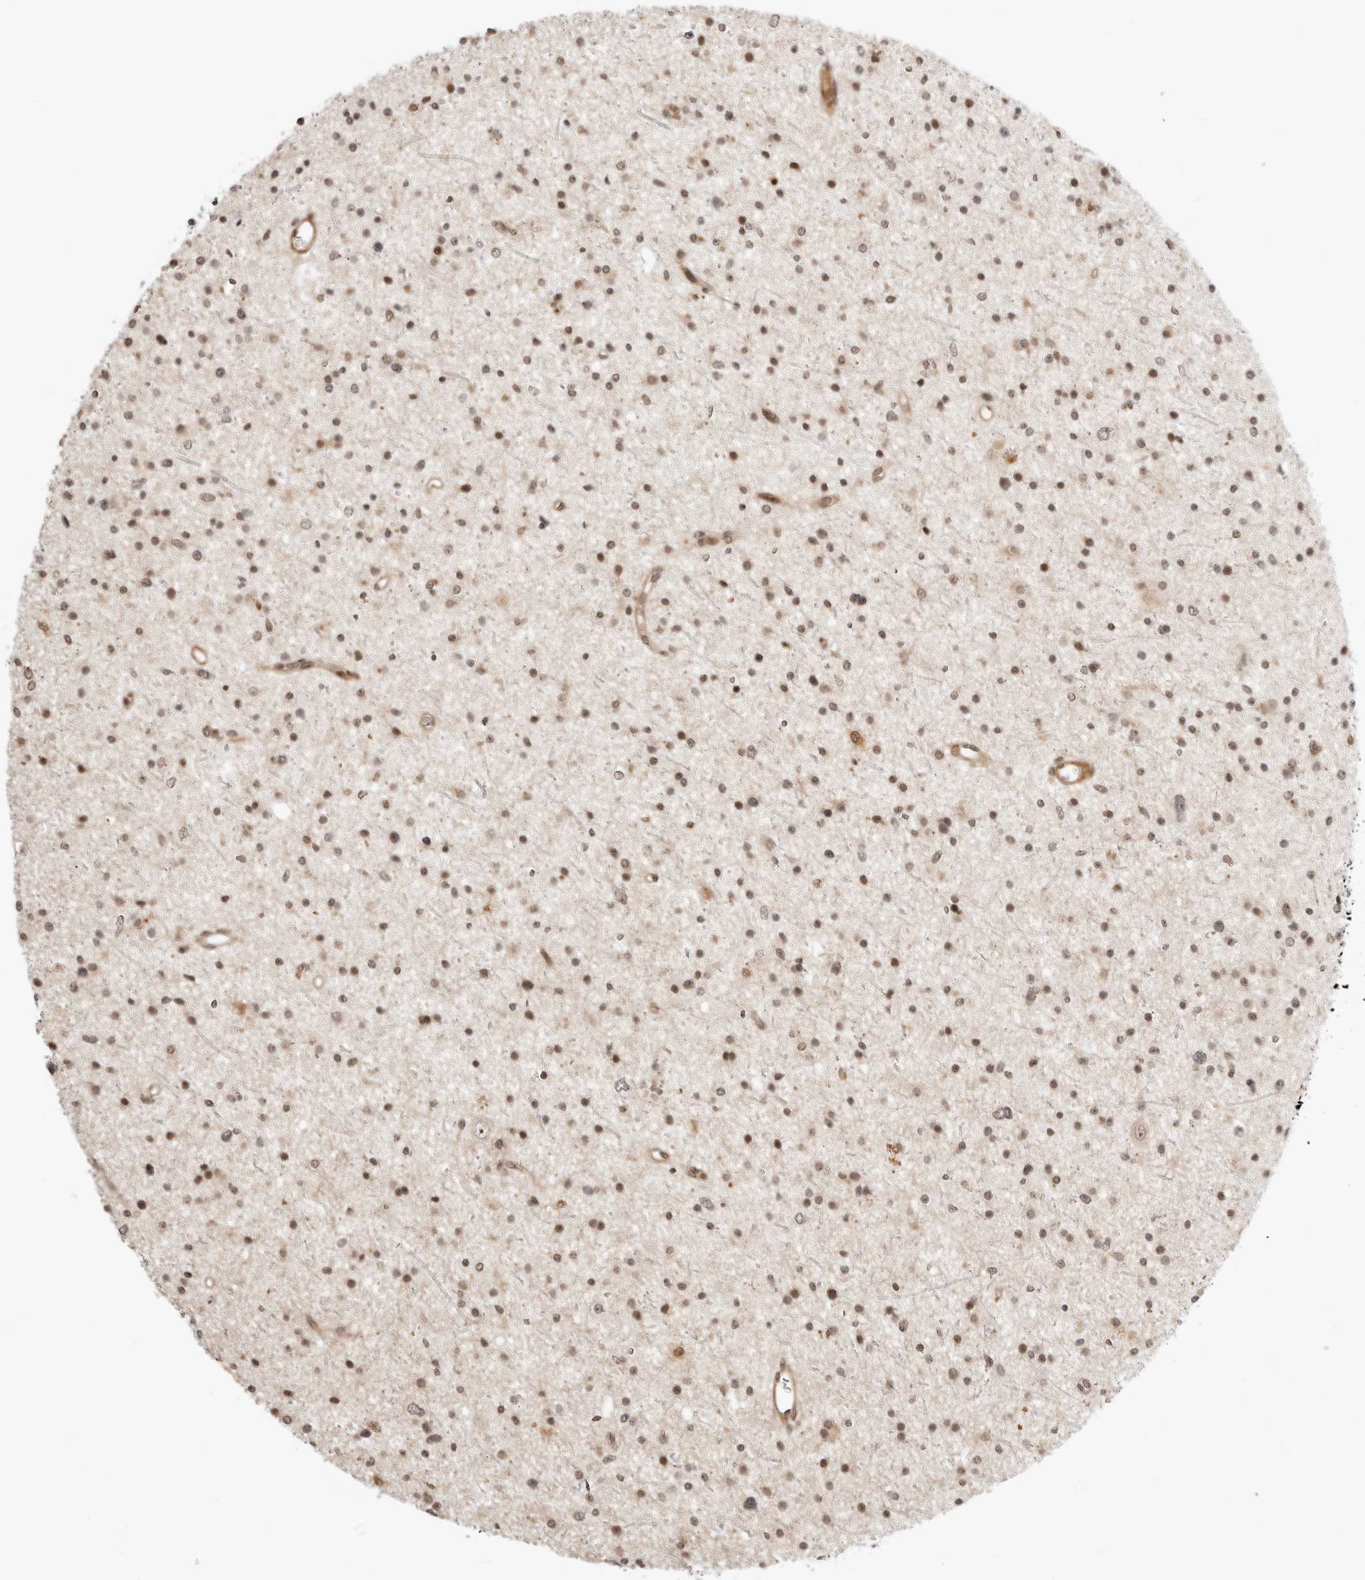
{"staining": {"intensity": "moderate", "quantity": ">75%", "location": "nuclear"}, "tissue": "glioma", "cell_type": "Tumor cells", "image_type": "cancer", "snomed": [{"axis": "morphology", "description": "Glioma, malignant, Low grade"}, {"axis": "topography", "description": "Brain"}], "caption": "Protein staining by immunohistochemistry (IHC) demonstrates moderate nuclear positivity in about >75% of tumor cells in glioma.", "gene": "GEM", "patient": {"sex": "female", "age": 37}}